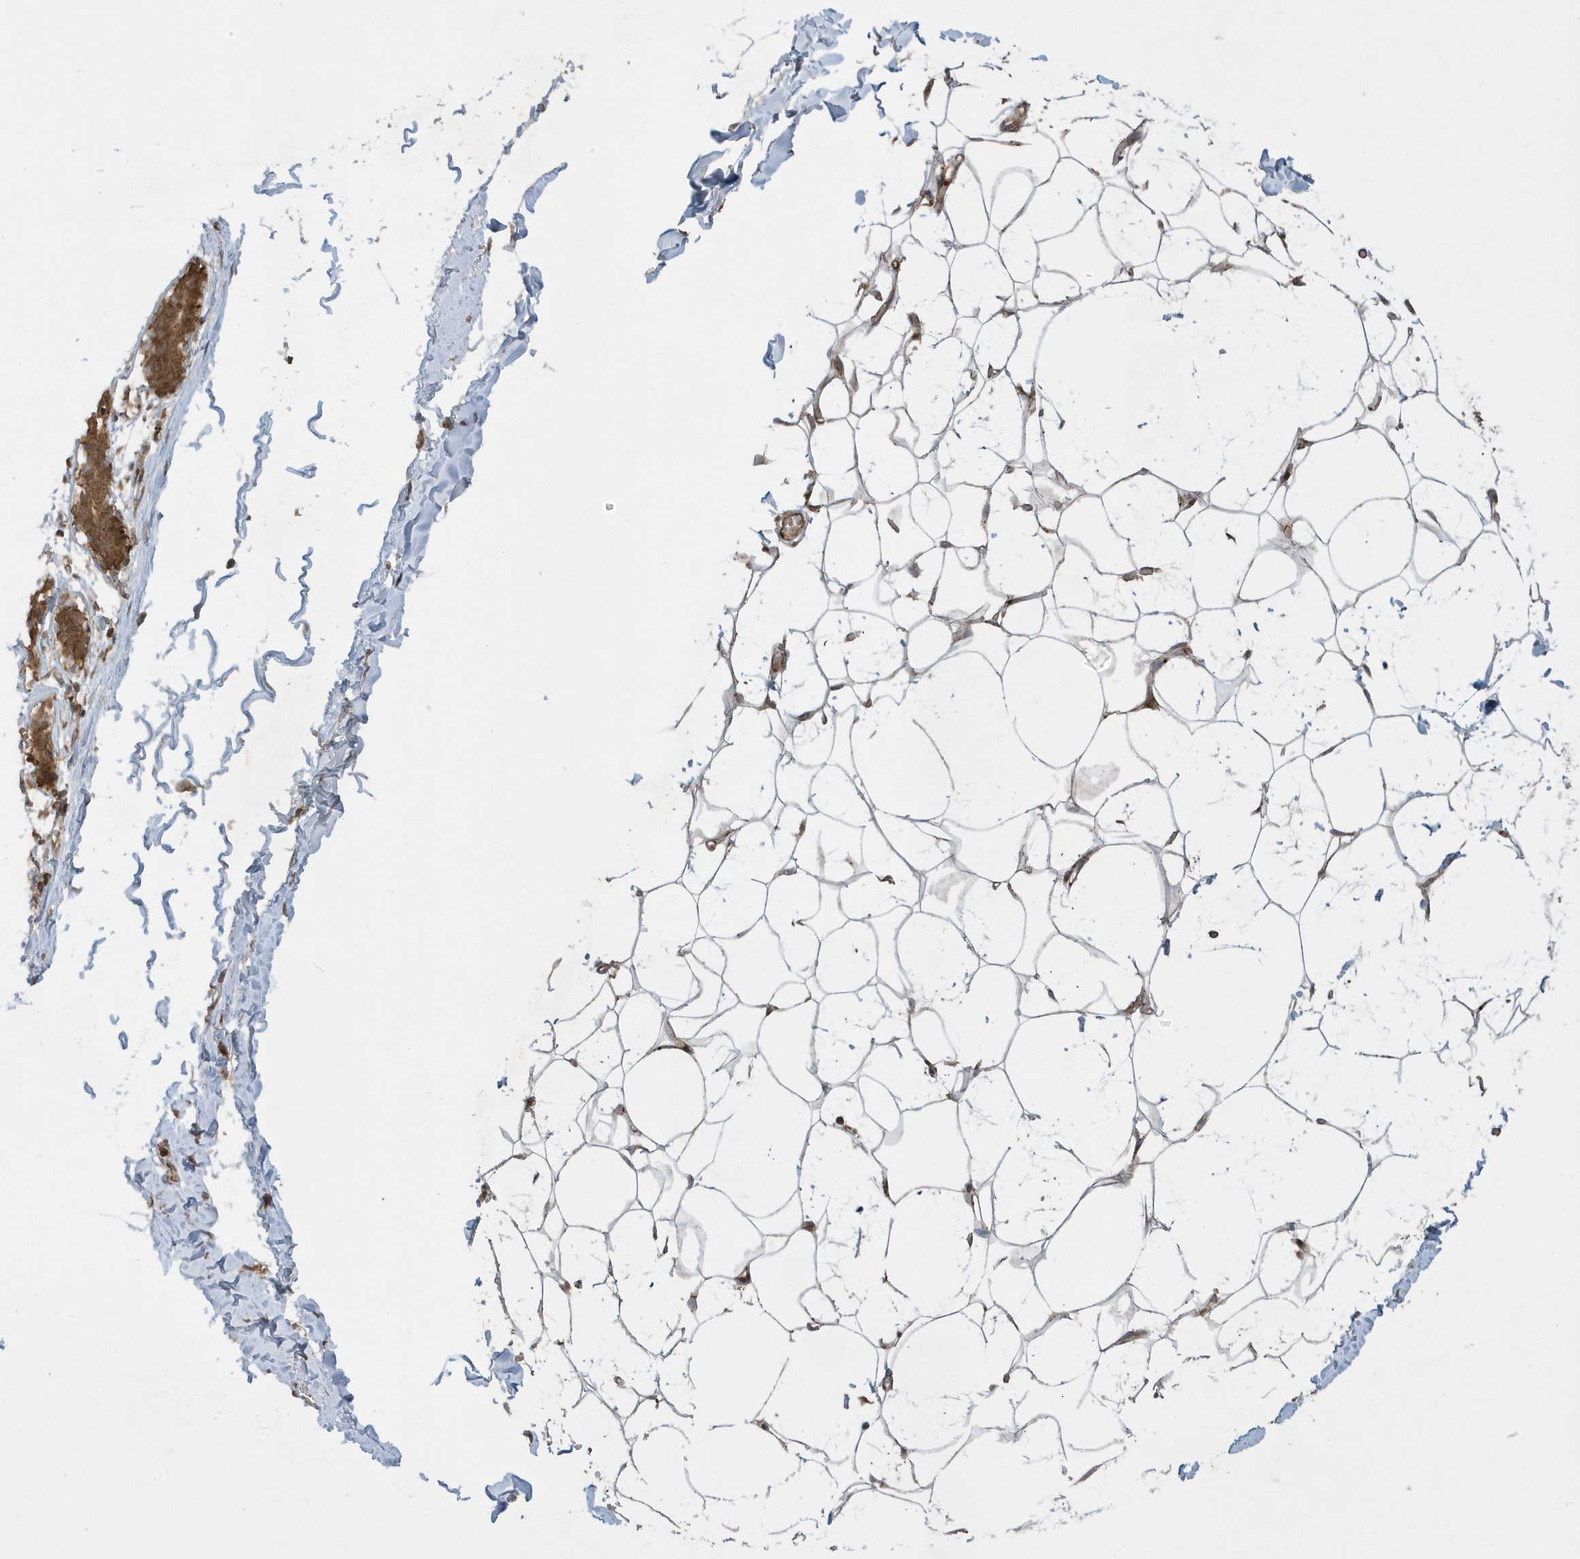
{"staining": {"intensity": "weak", "quantity": ">75%", "location": "cytoplasmic/membranous,nuclear"}, "tissue": "breast", "cell_type": "Adipocytes", "image_type": "normal", "snomed": [{"axis": "morphology", "description": "Normal tissue, NOS"}, {"axis": "topography", "description": "Breast"}], "caption": "Immunohistochemical staining of normal human breast demonstrates weak cytoplasmic/membranous,nuclear protein positivity in about >75% of adipocytes.", "gene": "STAMBP", "patient": {"sex": "female", "age": 27}}